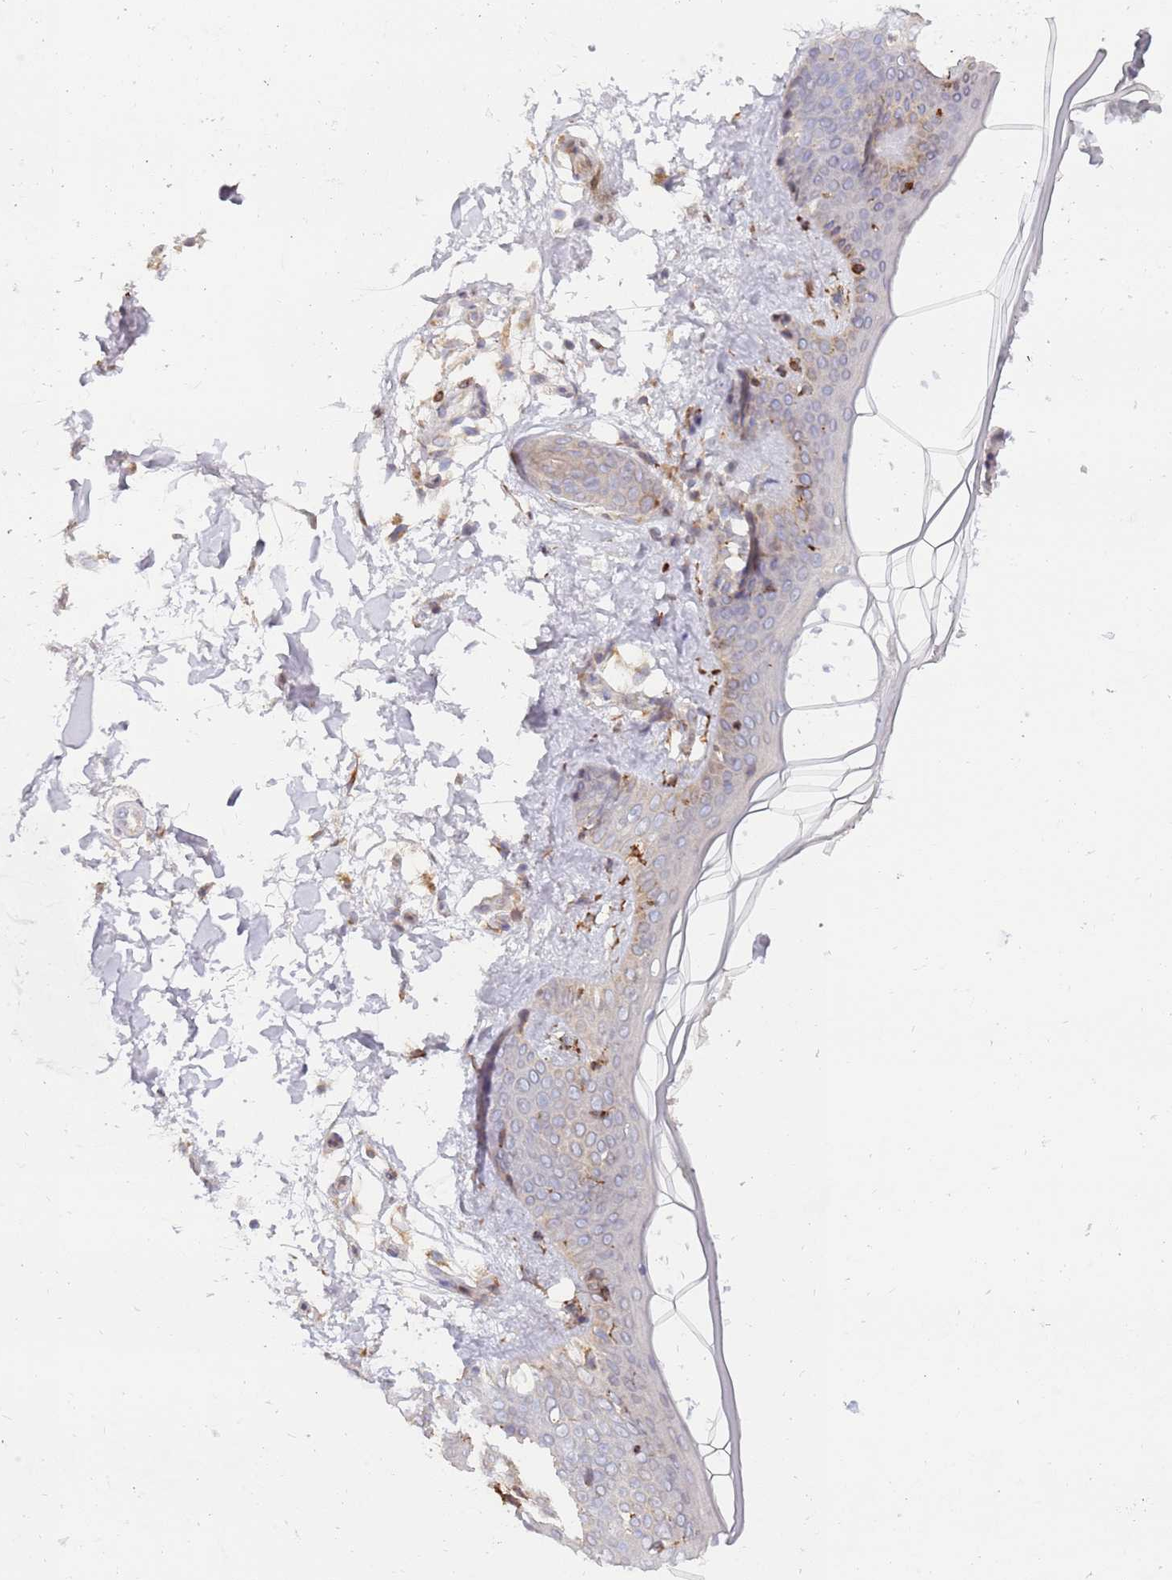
{"staining": {"intensity": "moderate", "quantity": ">75%", "location": "cytoplasmic/membranous"}, "tissue": "skin", "cell_type": "Fibroblasts", "image_type": "normal", "snomed": [{"axis": "morphology", "description": "Normal tissue, NOS"}, {"axis": "topography", "description": "Skin"}], "caption": "High-power microscopy captured an immunohistochemistry image of unremarkable skin, revealing moderate cytoplasmic/membranous positivity in about >75% of fibroblasts.", "gene": "VRK2", "patient": {"sex": "female", "age": 34}}